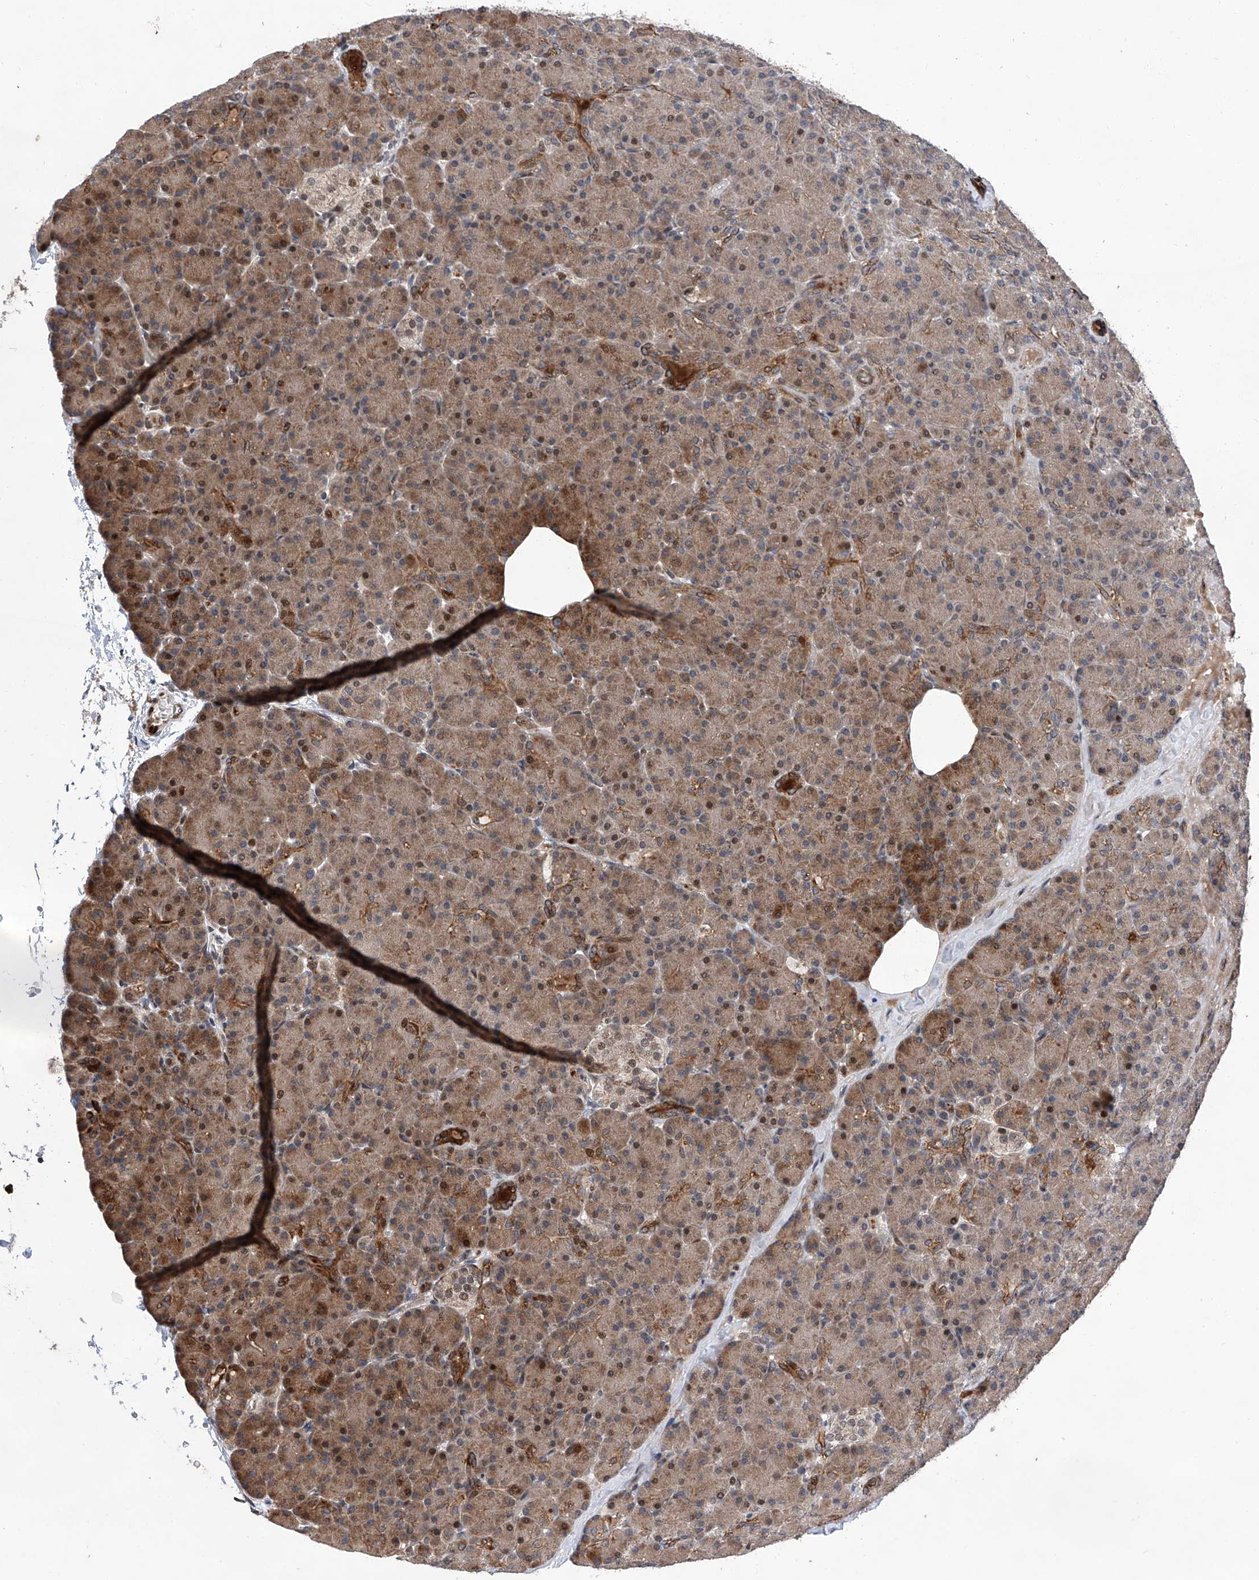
{"staining": {"intensity": "strong", "quantity": "25%-75%", "location": "cytoplasmic/membranous,nuclear"}, "tissue": "pancreas", "cell_type": "Exocrine glandular cells", "image_type": "normal", "snomed": [{"axis": "morphology", "description": "Normal tissue, NOS"}, {"axis": "topography", "description": "Pancreas"}], "caption": "Protein staining of benign pancreas exhibits strong cytoplasmic/membranous,nuclear expression in about 25%-75% of exocrine glandular cells.", "gene": "FARP2", "patient": {"sex": "female", "age": 43}}